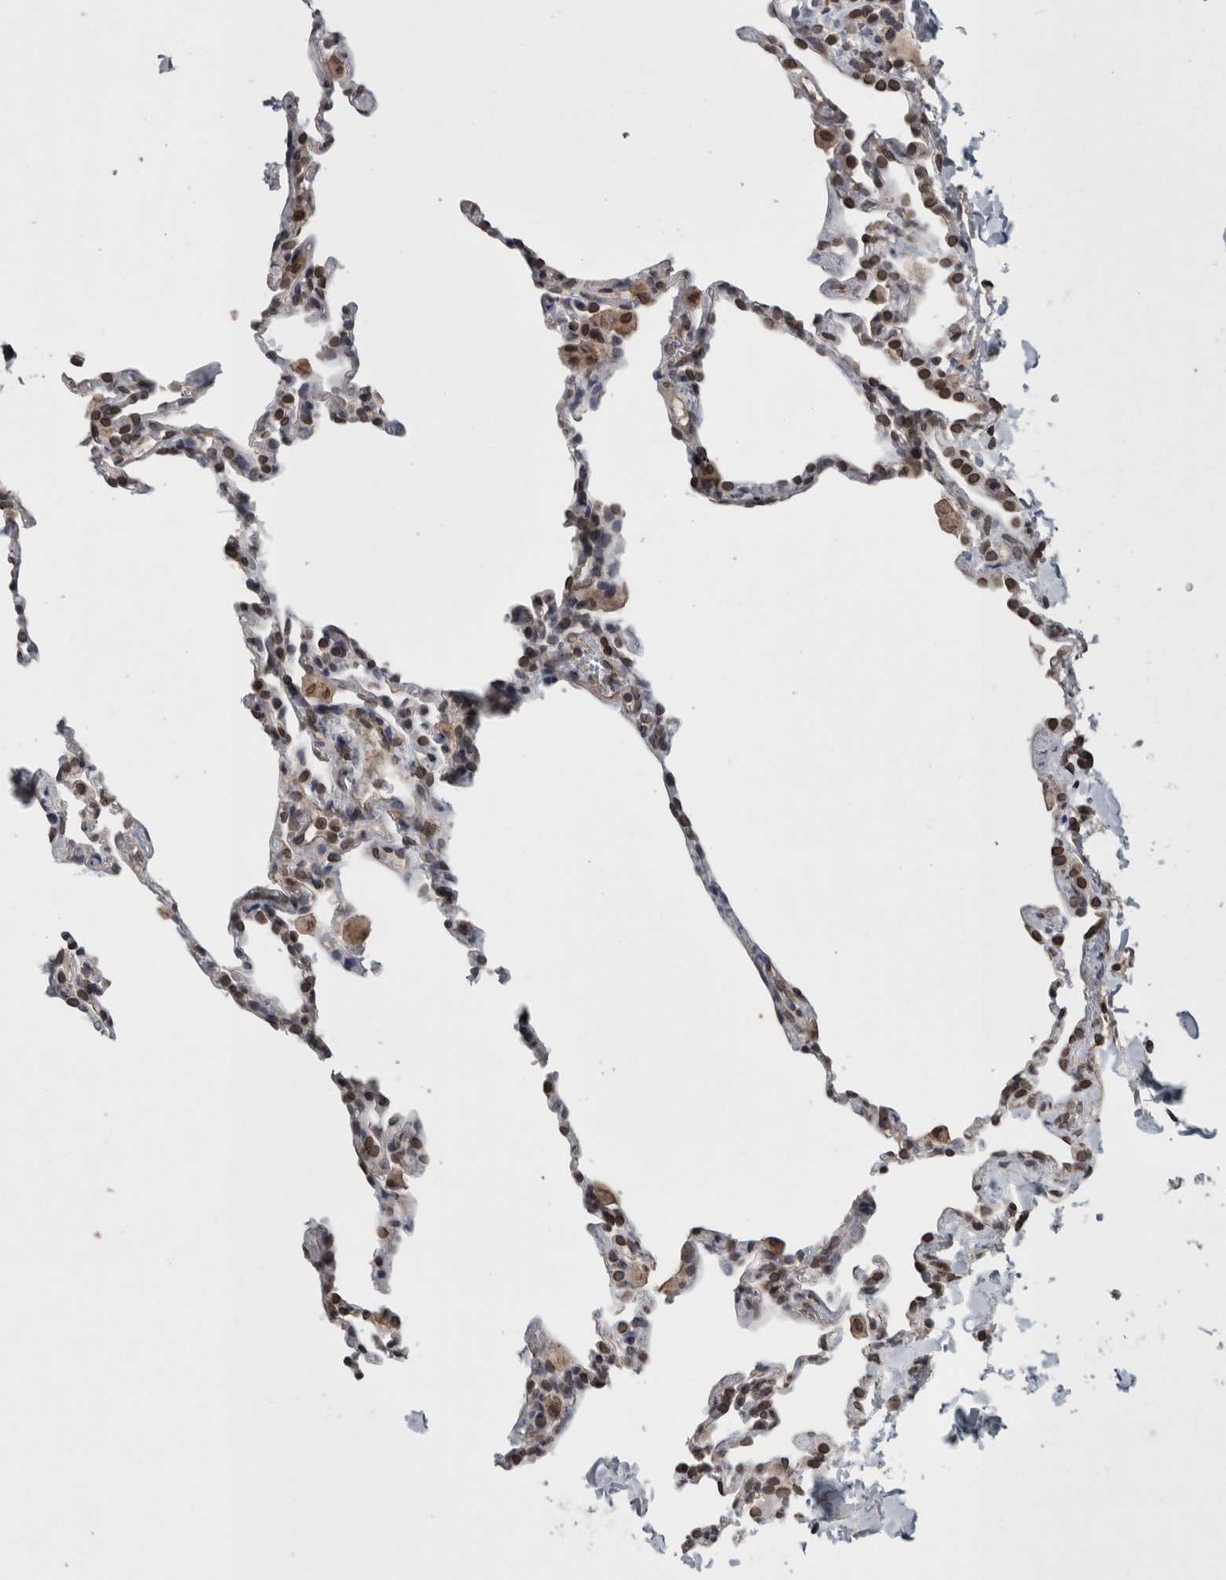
{"staining": {"intensity": "moderate", "quantity": "25%-75%", "location": "cytoplasmic/membranous,nuclear"}, "tissue": "lung", "cell_type": "Alveolar cells", "image_type": "normal", "snomed": [{"axis": "morphology", "description": "Normal tissue, NOS"}, {"axis": "topography", "description": "Lung"}], "caption": "Lung stained with immunohistochemistry shows moderate cytoplasmic/membranous,nuclear positivity in approximately 25%-75% of alveolar cells.", "gene": "RANBP2", "patient": {"sex": "male", "age": 20}}